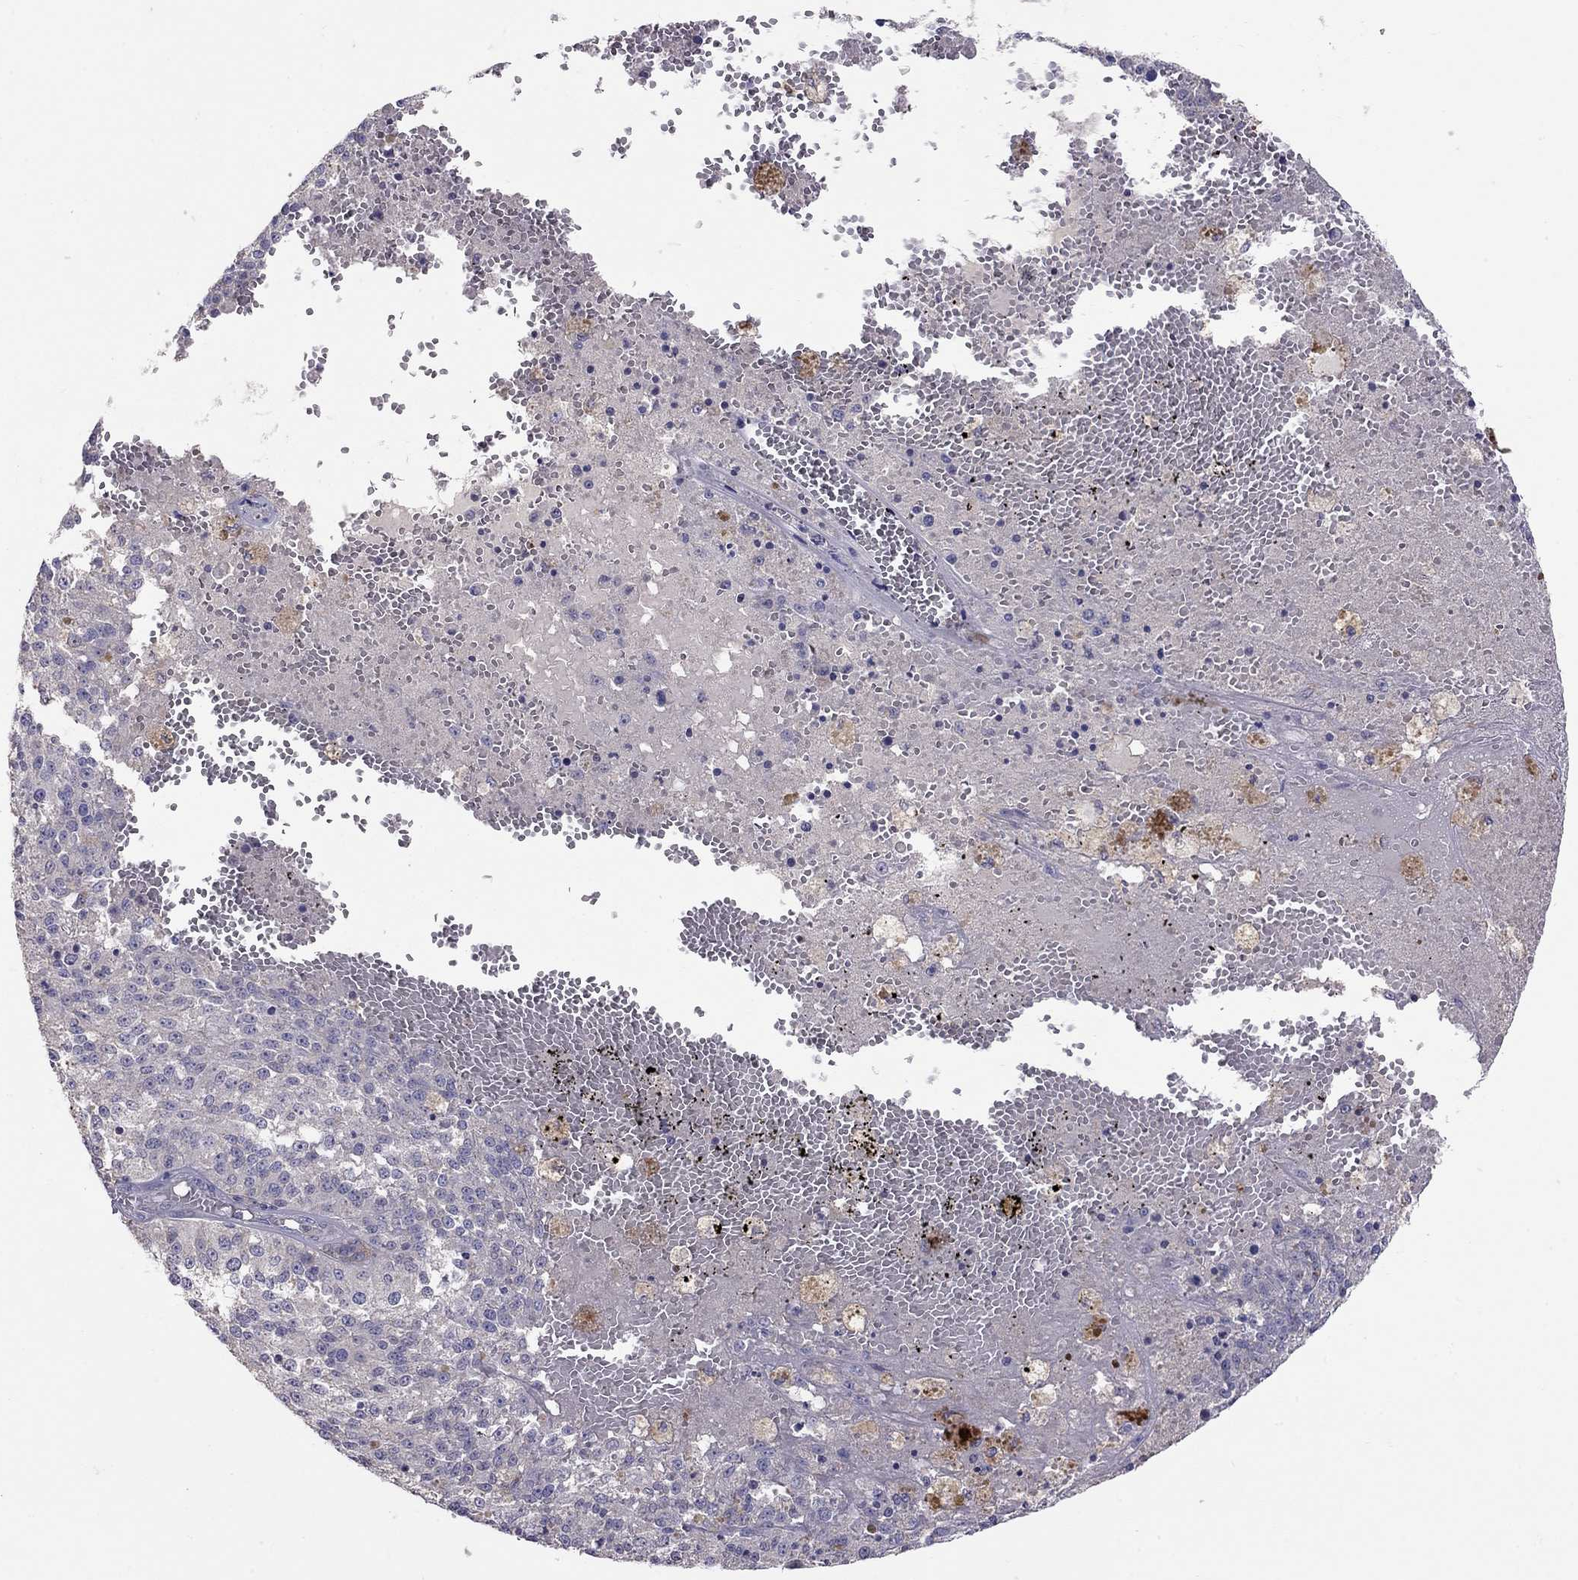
{"staining": {"intensity": "negative", "quantity": "none", "location": "none"}, "tissue": "melanoma", "cell_type": "Tumor cells", "image_type": "cancer", "snomed": [{"axis": "morphology", "description": "Malignant melanoma, Metastatic site"}, {"axis": "topography", "description": "Lymph node"}], "caption": "A photomicrograph of malignant melanoma (metastatic site) stained for a protein exhibits no brown staining in tumor cells.", "gene": "RTP5", "patient": {"sex": "female", "age": 64}}